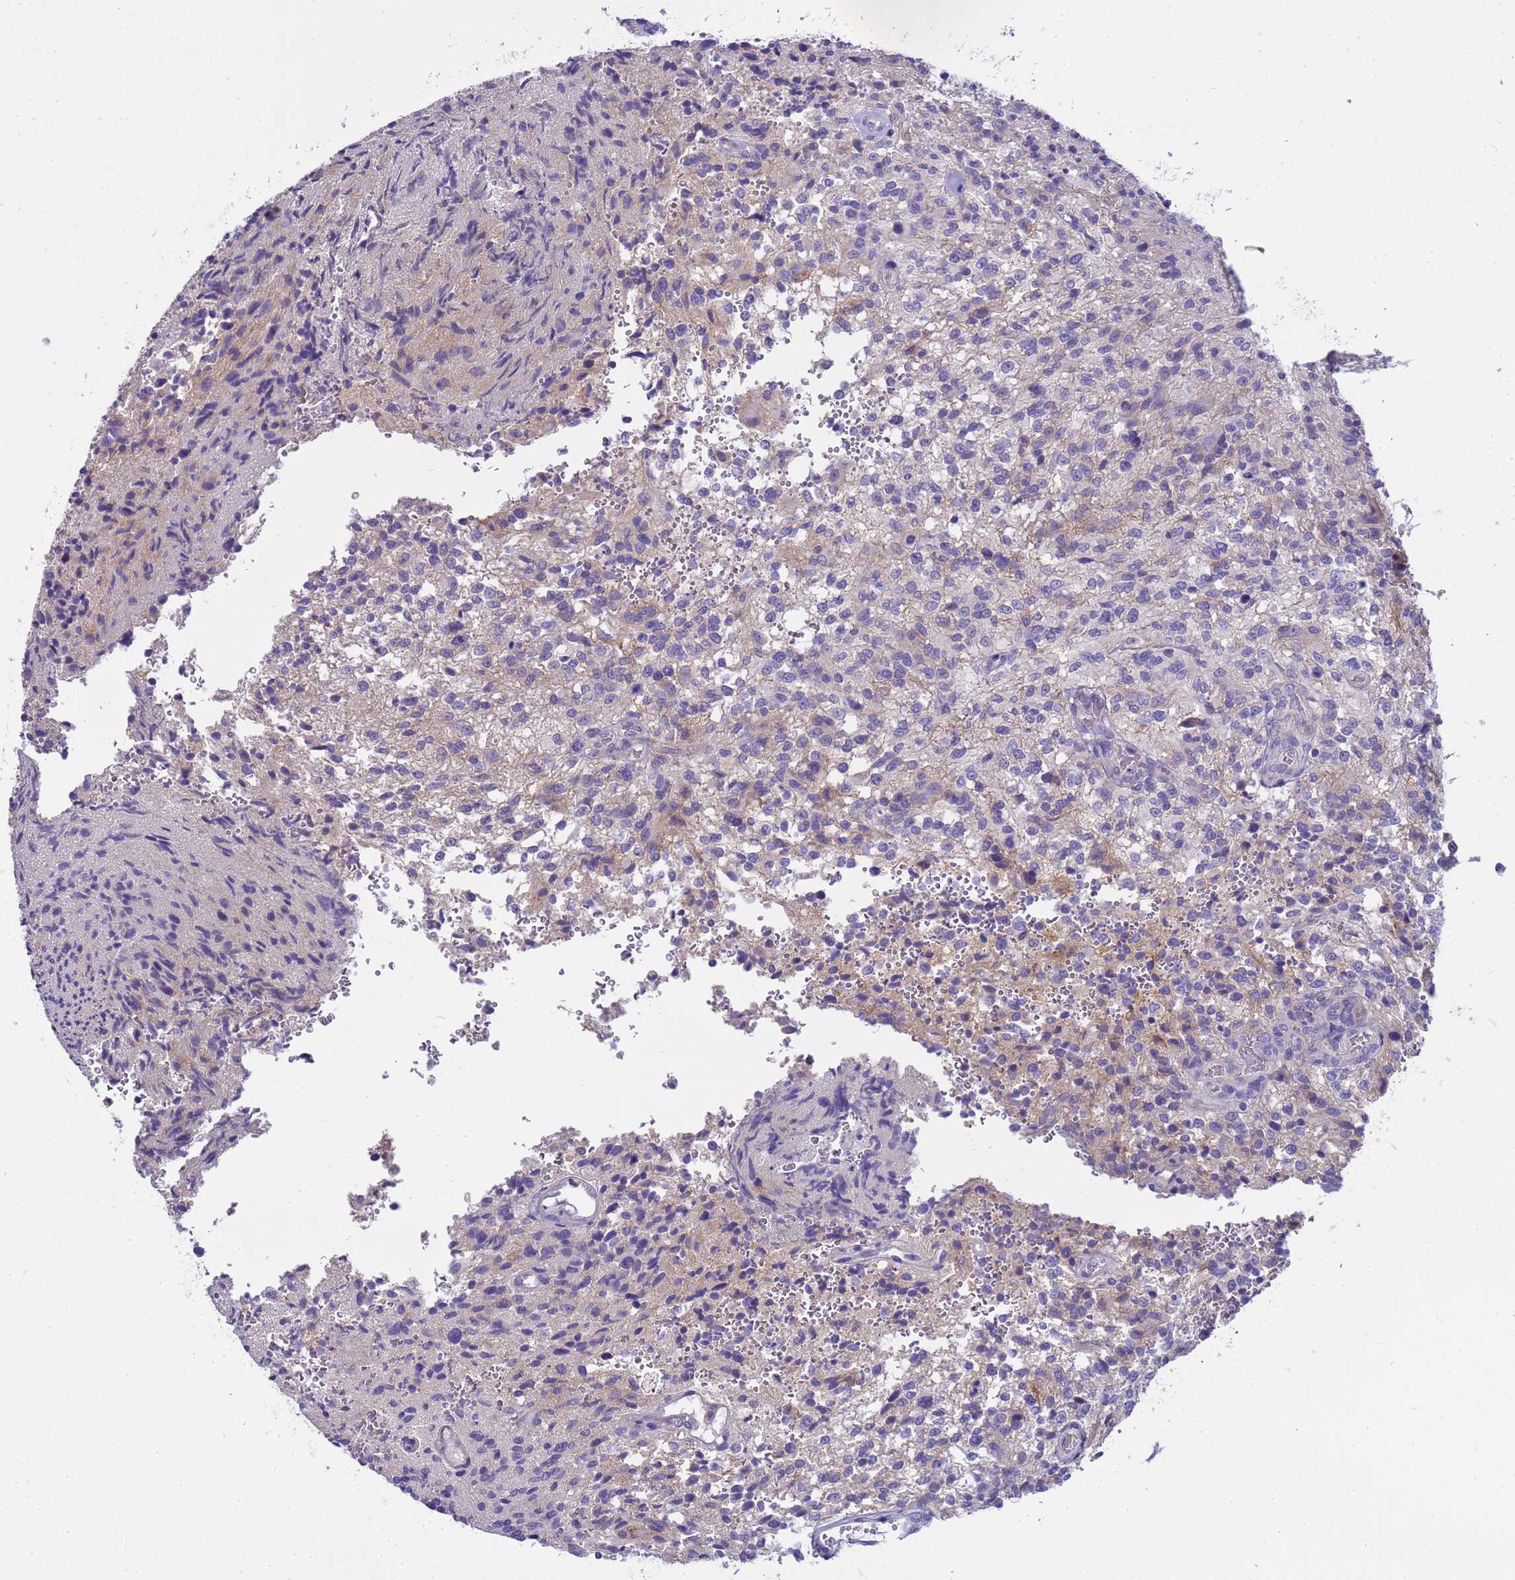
{"staining": {"intensity": "weak", "quantity": "<25%", "location": "cytoplasmic/membranous"}, "tissue": "glioma", "cell_type": "Tumor cells", "image_type": "cancer", "snomed": [{"axis": "morphology", "description": "Normal tissue, NOS"}, {"axis": "morphology", "description": "Glioma, malignant, High grade"}, {"axis": "topography", "description": "Cerebral cortex"}], "caption": "DAB immunohistochemical staining of glioma exhibits no significant expression in tumor cells.", "gene": "RIPPLY2", "patient": {"sex": "male", "age": 56}}